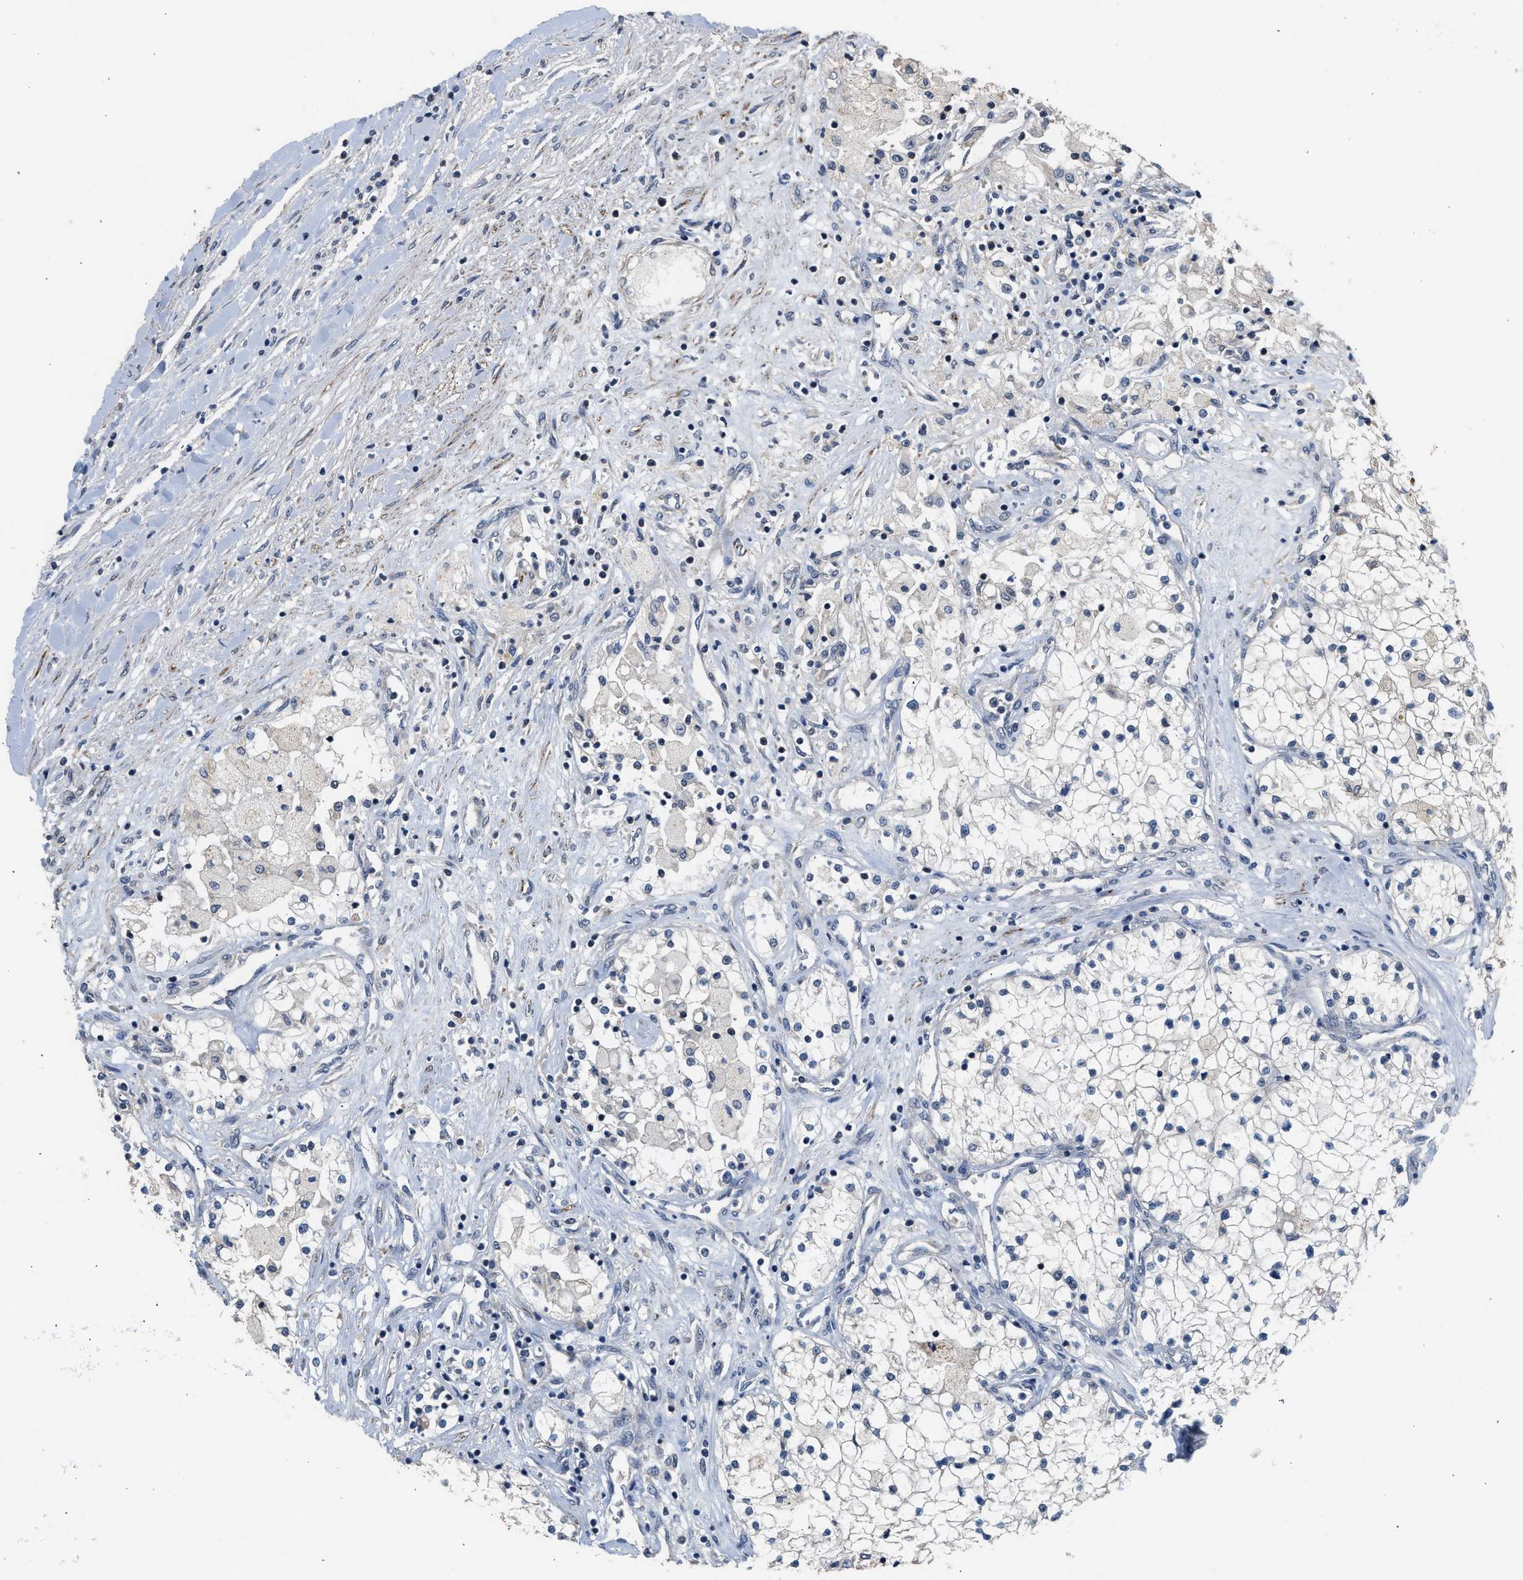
{"staining": {"intensity": "negative", "quantity": "none", "location": "none"}, "tissue": "renal cancer", "cell_type": "Tumor cells", "image_type": "cancer", "snomed": [{"axis": "morphology", "description": "Adenocarcinoma, NOS"}, {"axis": "topography", "description": "Kidney"}], "caption": "Immunohistochemical staining of human renal adenocarcinoma reveals no significant expression in tumor cells. (DAB (3,3'-diaminobenzidine) IHC, high magnification).", "gene": "CSF3R", "patient": {"sex": "male", "age": 68}}